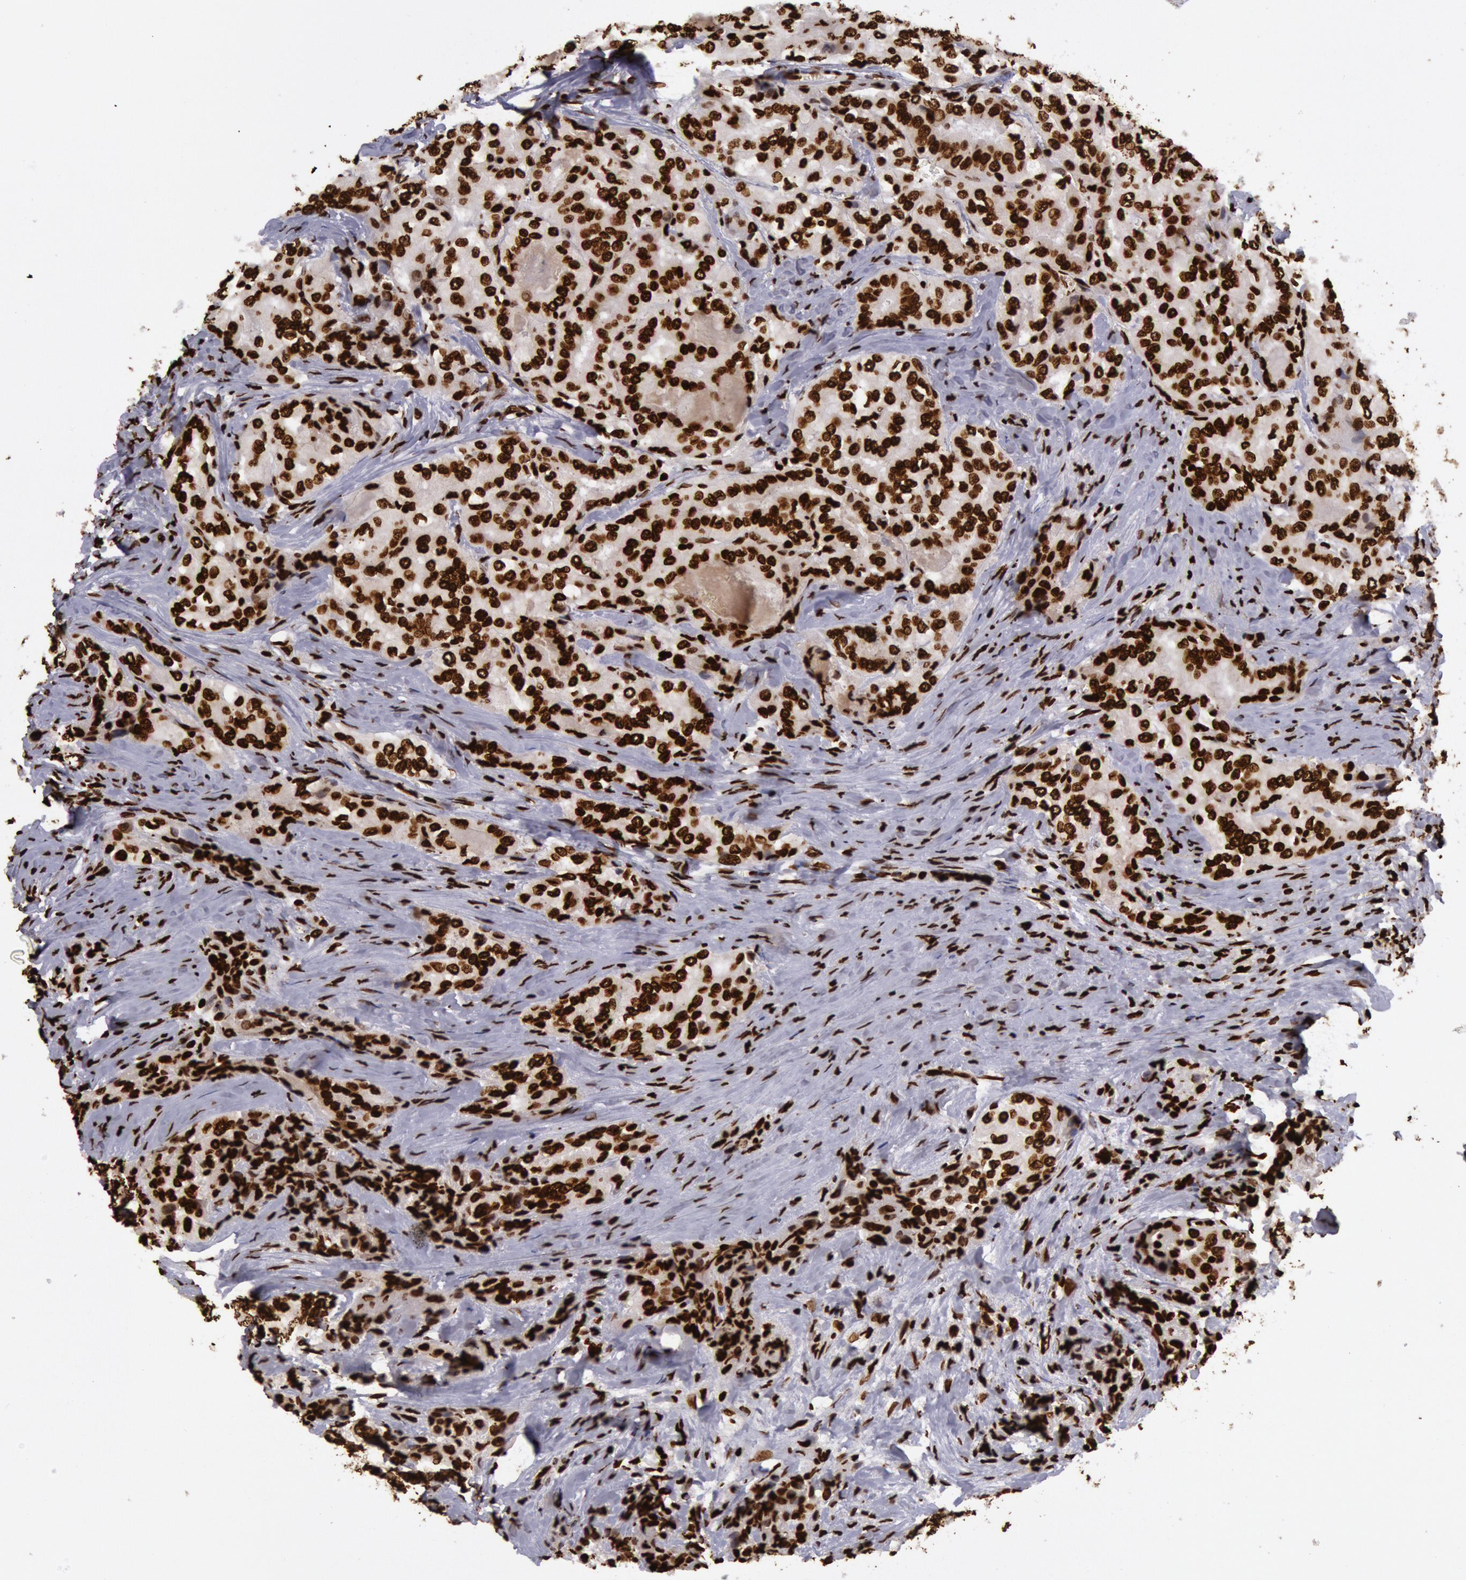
{"staining": {"intensity": "strong", "quantity": ">75%", "location": "nuclear"}, "tissue": "thyroid cancer", "cell_type": "Tumor cells", "image_type": "cancer", "snomed": [{"axis": "morphology", "description": "Papillary adenocarcinoma, NOS"}, {"axis": "topography", "description": "Thyroid gland"}], "caption": "This image shows thyroid papillary adenocarcinoma stained with immunohistochemistry (IHC) to label a protein in brown. The nuclear of tumor cells show strong positivity for the protein. Nuclei are counter-stained blue.", "gene": "H3-4", "patient": {"sex": "female", "age": 71}}